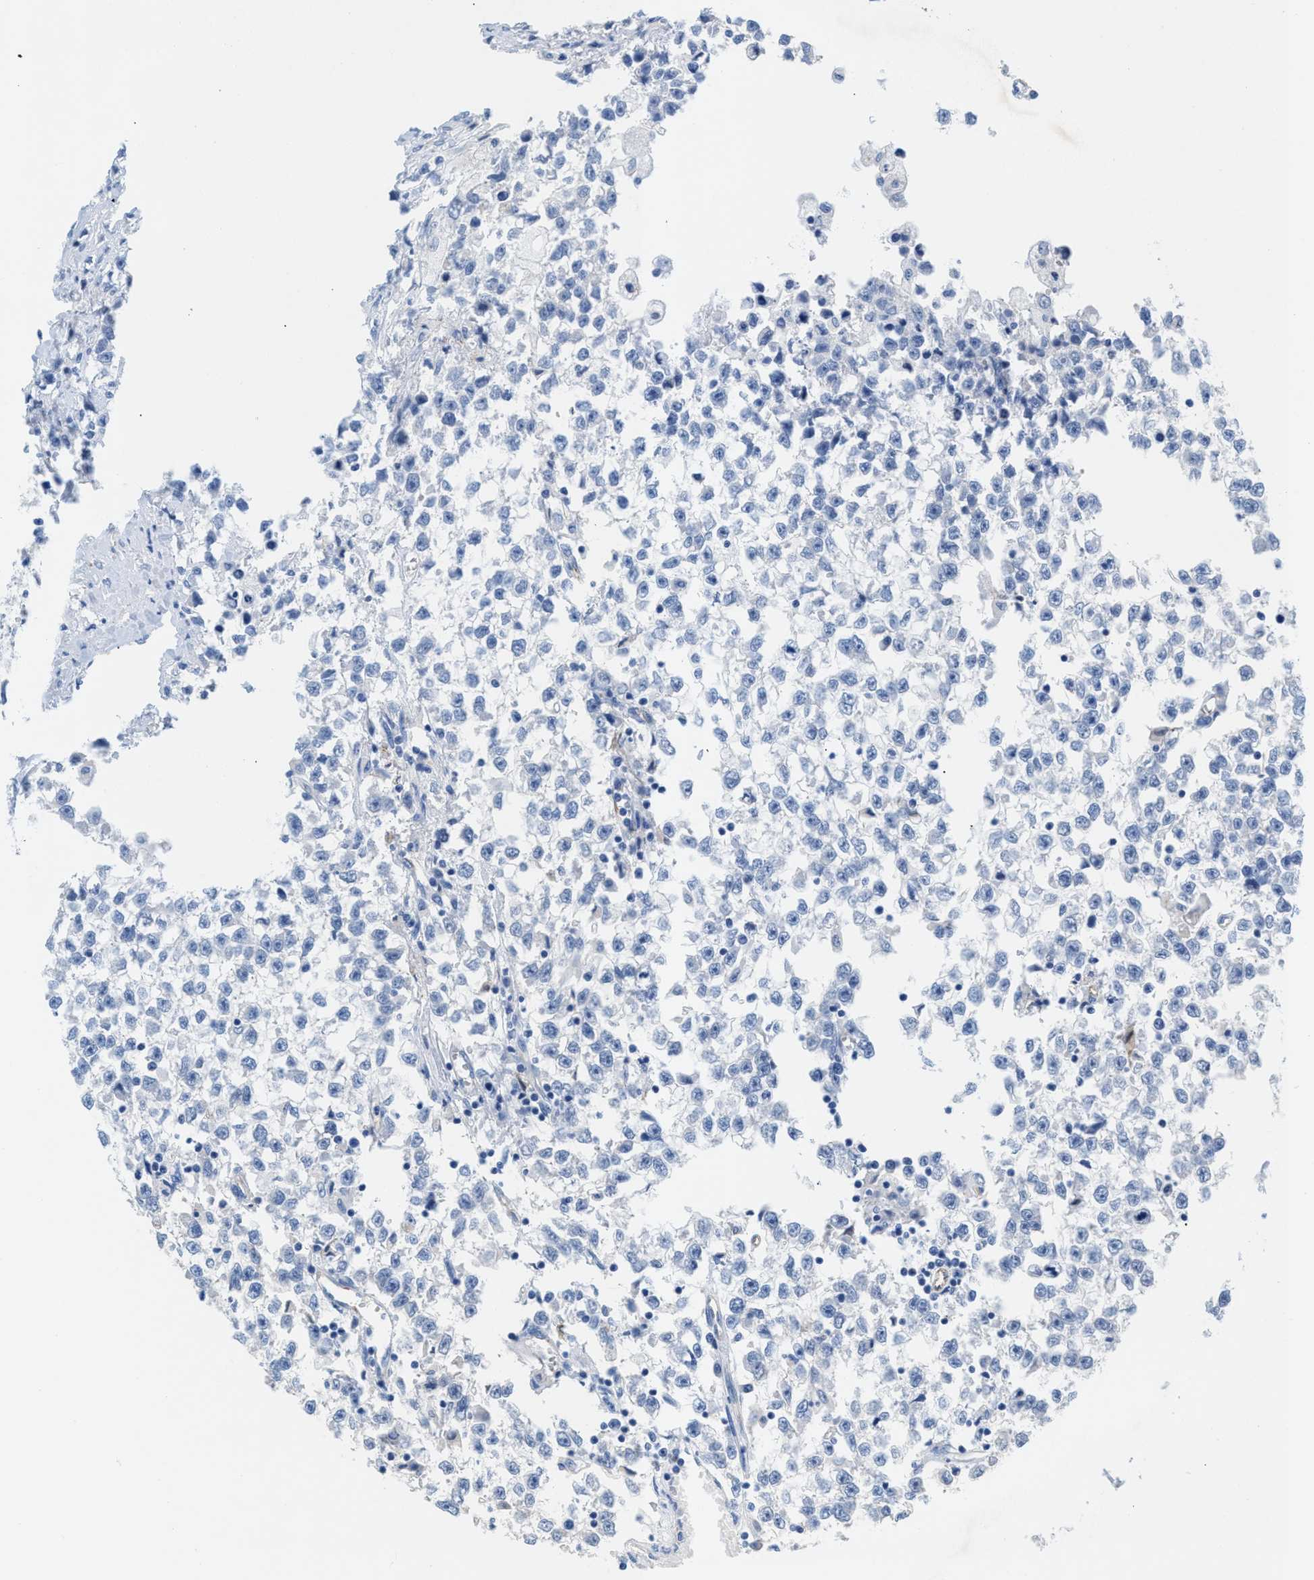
{"staining": {"intensity": "negative", "quantity": "none", "location": "none"}, "tissue": "testis cancer", "cell_type": "Tumor cells", "image_type": "cancer", "snomed": [{"axis": "morphology", "description": "Seminoma, NOS"}, {"axis": "morphology", "description": "Carcinoma, Embryonal, NOS"}, {"axis": "topography", "description": "Testis"}], "caption": "Immunohistochemical staining of human testis embryonal carcinoma displays no significant positivity in tumor cells.", "gene": "SLFN13", "patient": {"sex": "male", "age": 51}}